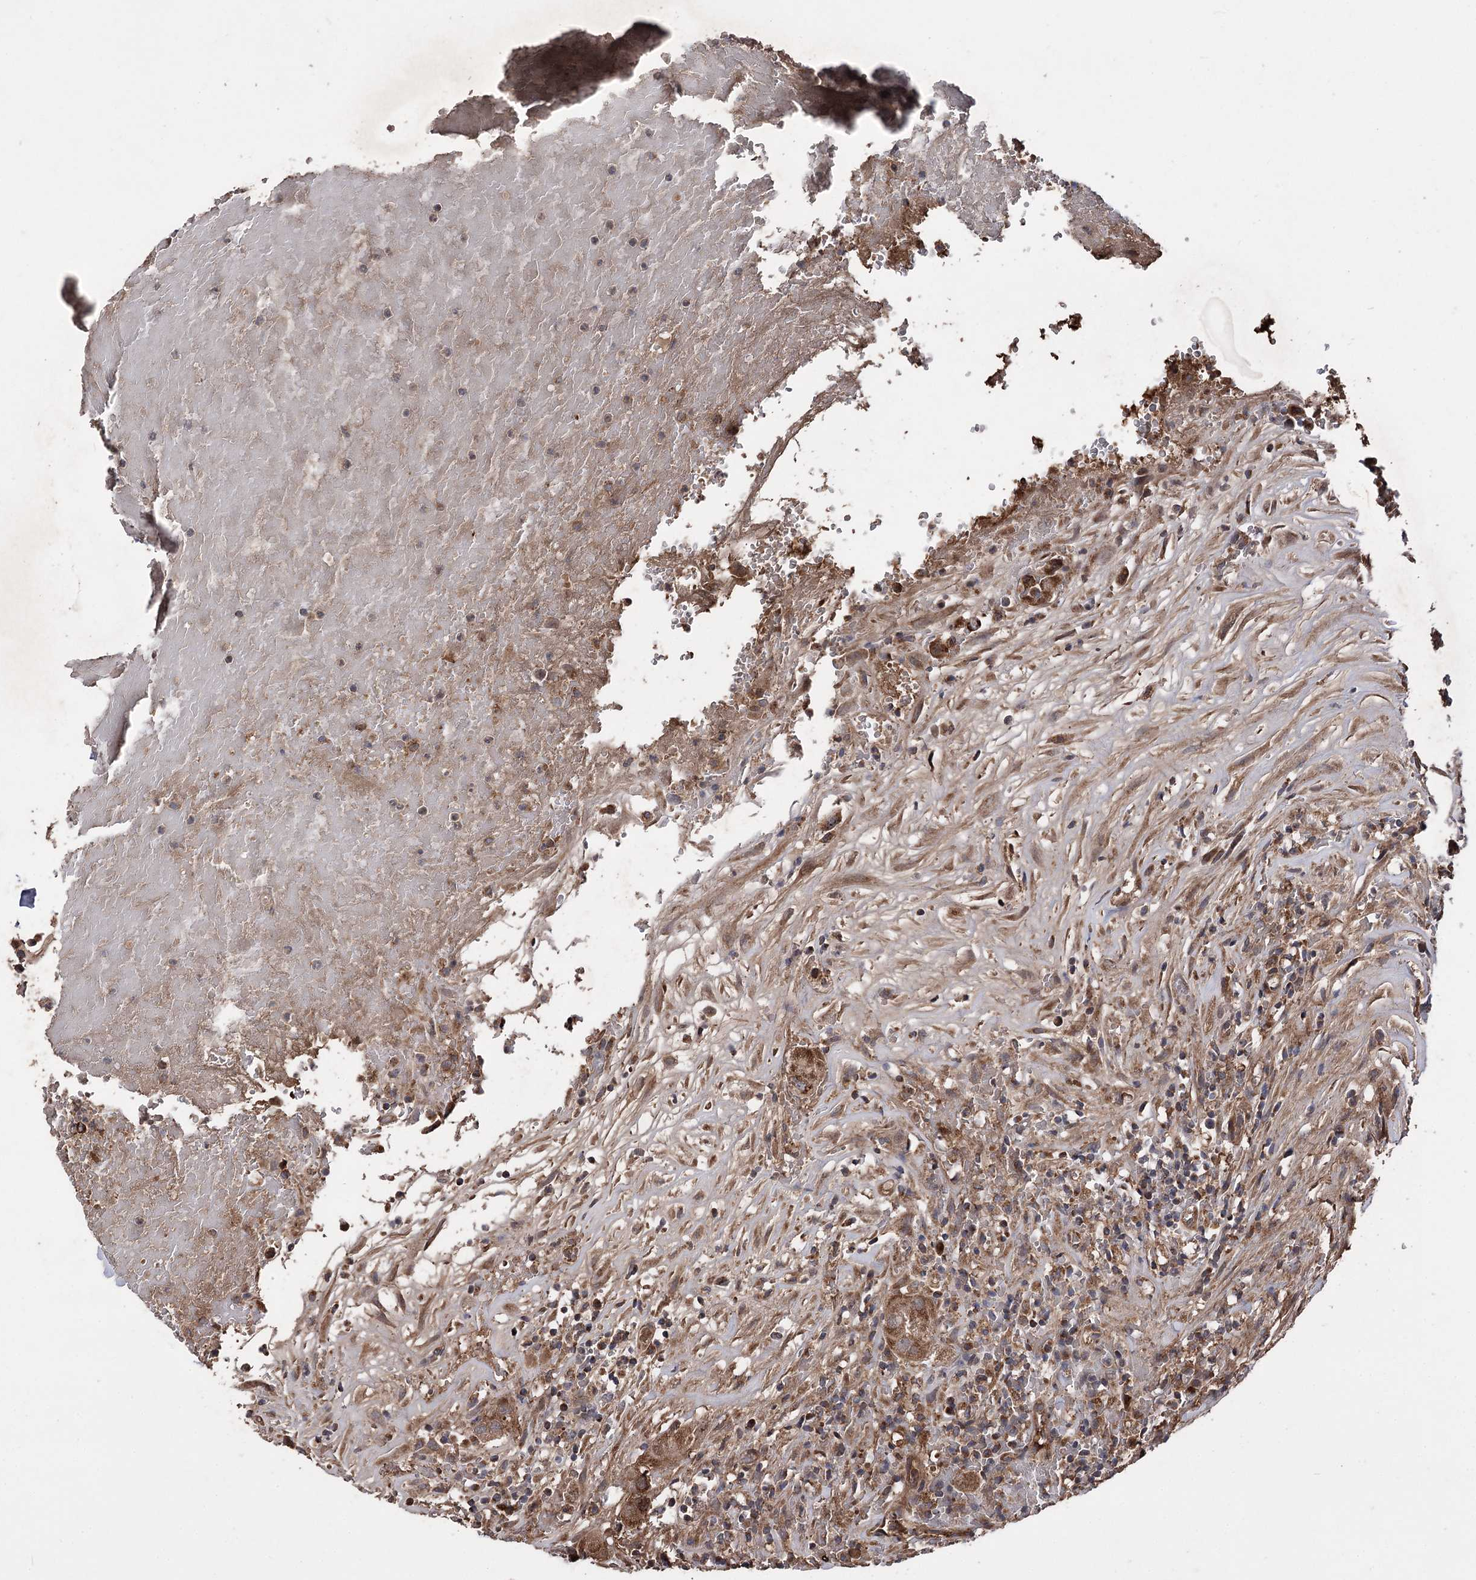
{"staining": {"intensity": "strong", "quantity": ">75%", "location": "cytoplasmic/membranous"}, "tissue": "thyroid cancer", "cell_type": "Tumor cells", "image_type": "cancer", "snomed": [{"axis": "morphology", "description": "Papillary adenocarcinoma, NOS"}, {"axis": "topography", "description": "Thyroid gland"}], "caption": "Tumor cells demonstrate high levels of strong cytoplasmic/membranous expression in approximately >75% of cells in thyroid cancer (papillary adenocarcinoma).", "gene": "RASSF3", "patient": {"sex": "male", "age": 77}}